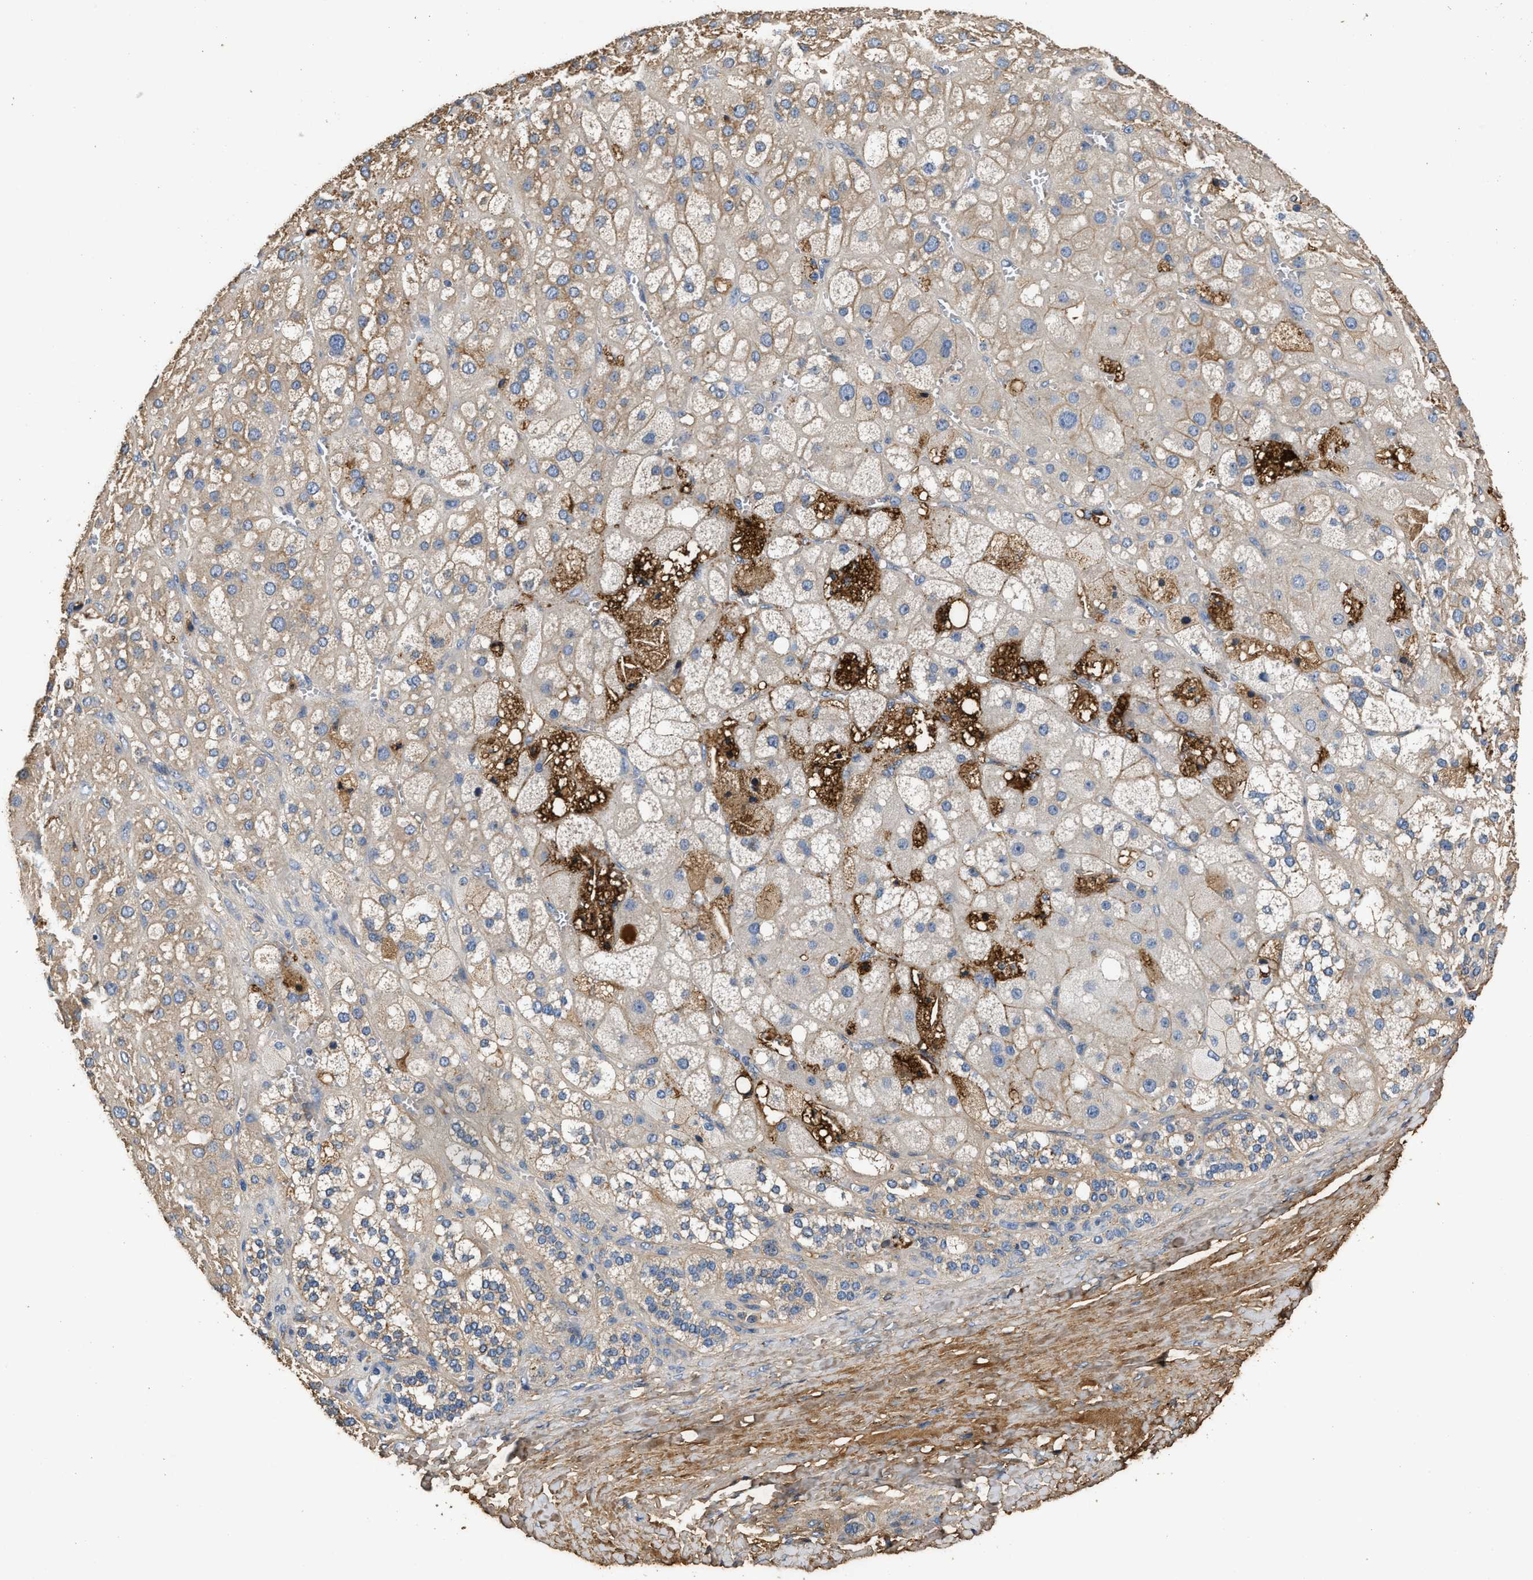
{"staining": {"intensity": "moderate", "quantity": "25%-75%", "location": "cytoplasmic/membranous"}, "tissue": "adrenal gland", "cell_type": "Glandular cells", "image_type": "normal", "snomed": [{"axis": "morphology", "description": "Normal tissue, NOS"}, {"axis": "topography", "description": "Adrenal gland"}], "caption": "The image displays staining of benign adrenal gland, revealing moderate cytoplasmic/membranous protein staining (brown color) within glandular cells.", "gene": "C3", "patient": {"sex": "female", "age": 47}}